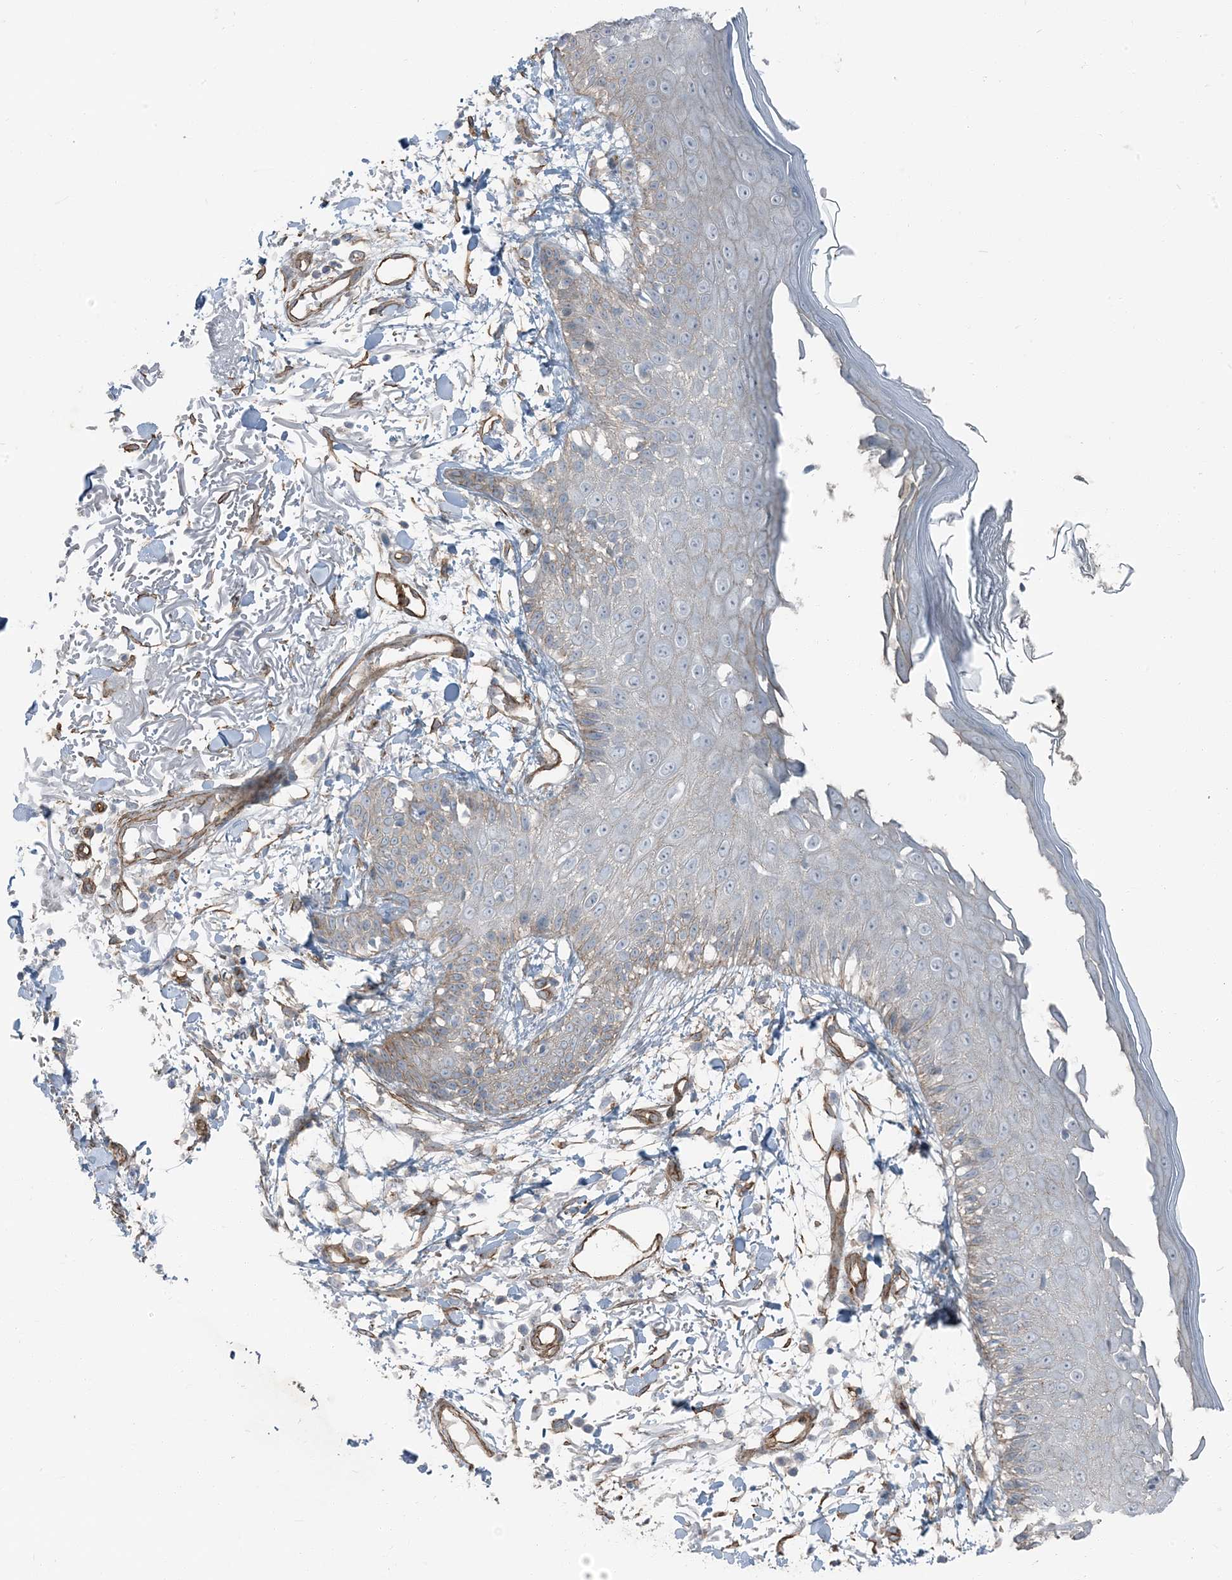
{"staining": {"intensity": "moderate", "quantity": "25%-75%", "location": "nuclear"}, "tissue": "skin", "cell_type": "Fibroblasts", "image_type": "normal", "snomed": [{"axis": "morphology", "description": "Normal tissue, NOS"}, {"axis": "morphology", "description": "Squamous cell carcinoma, NOS"}, {"axis": "topography", "description": "Skin"}, {"axis": "topography", "description": "Peripheral nerve tissue"}], "caption": "Immunohistochemical staining of benign skin demonstrates medium levels of moderate nuclear positivity in about 25%-75% of fibroblasts.", "gene": "ZFP90", "patient": {"sex": "male", "age": 83}}